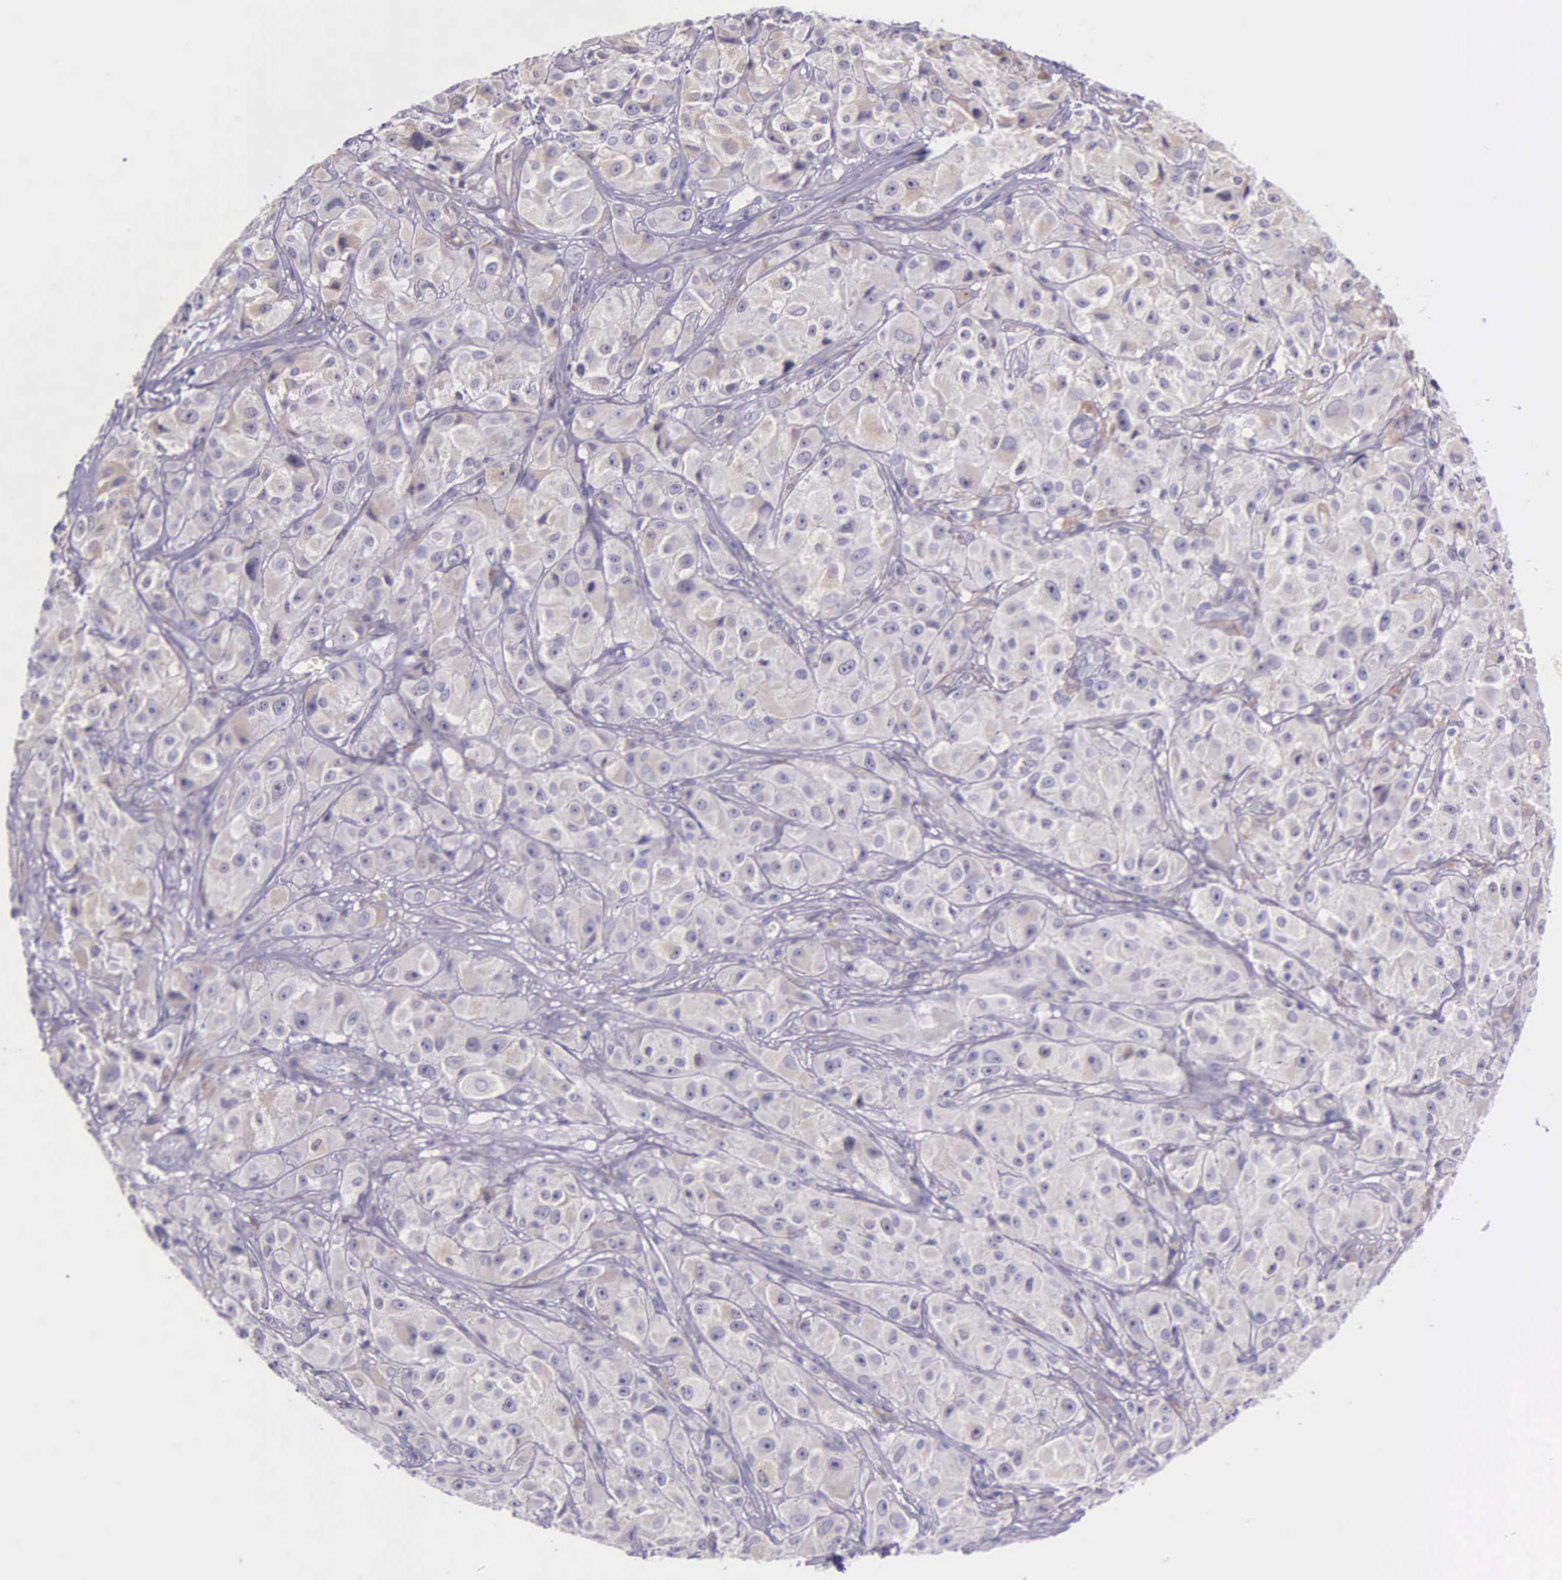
{"staining": {"intensity": "negative", "quantity": "none", "location": "none"}, "tissue": "melanoma", "cell_type": "Tumor cells", "image_type": "cancer", "snomed": [{"axis": "morphology", "description": "Malignant melanoma, NOS"}, {"axis": "topography", "description": "Skin"}], "caption": "IHC of human malignant melanoma shows no positivity in tumor cells.", "gene": "THSD7A", "patient": {"sex": "male", "age": 56}}